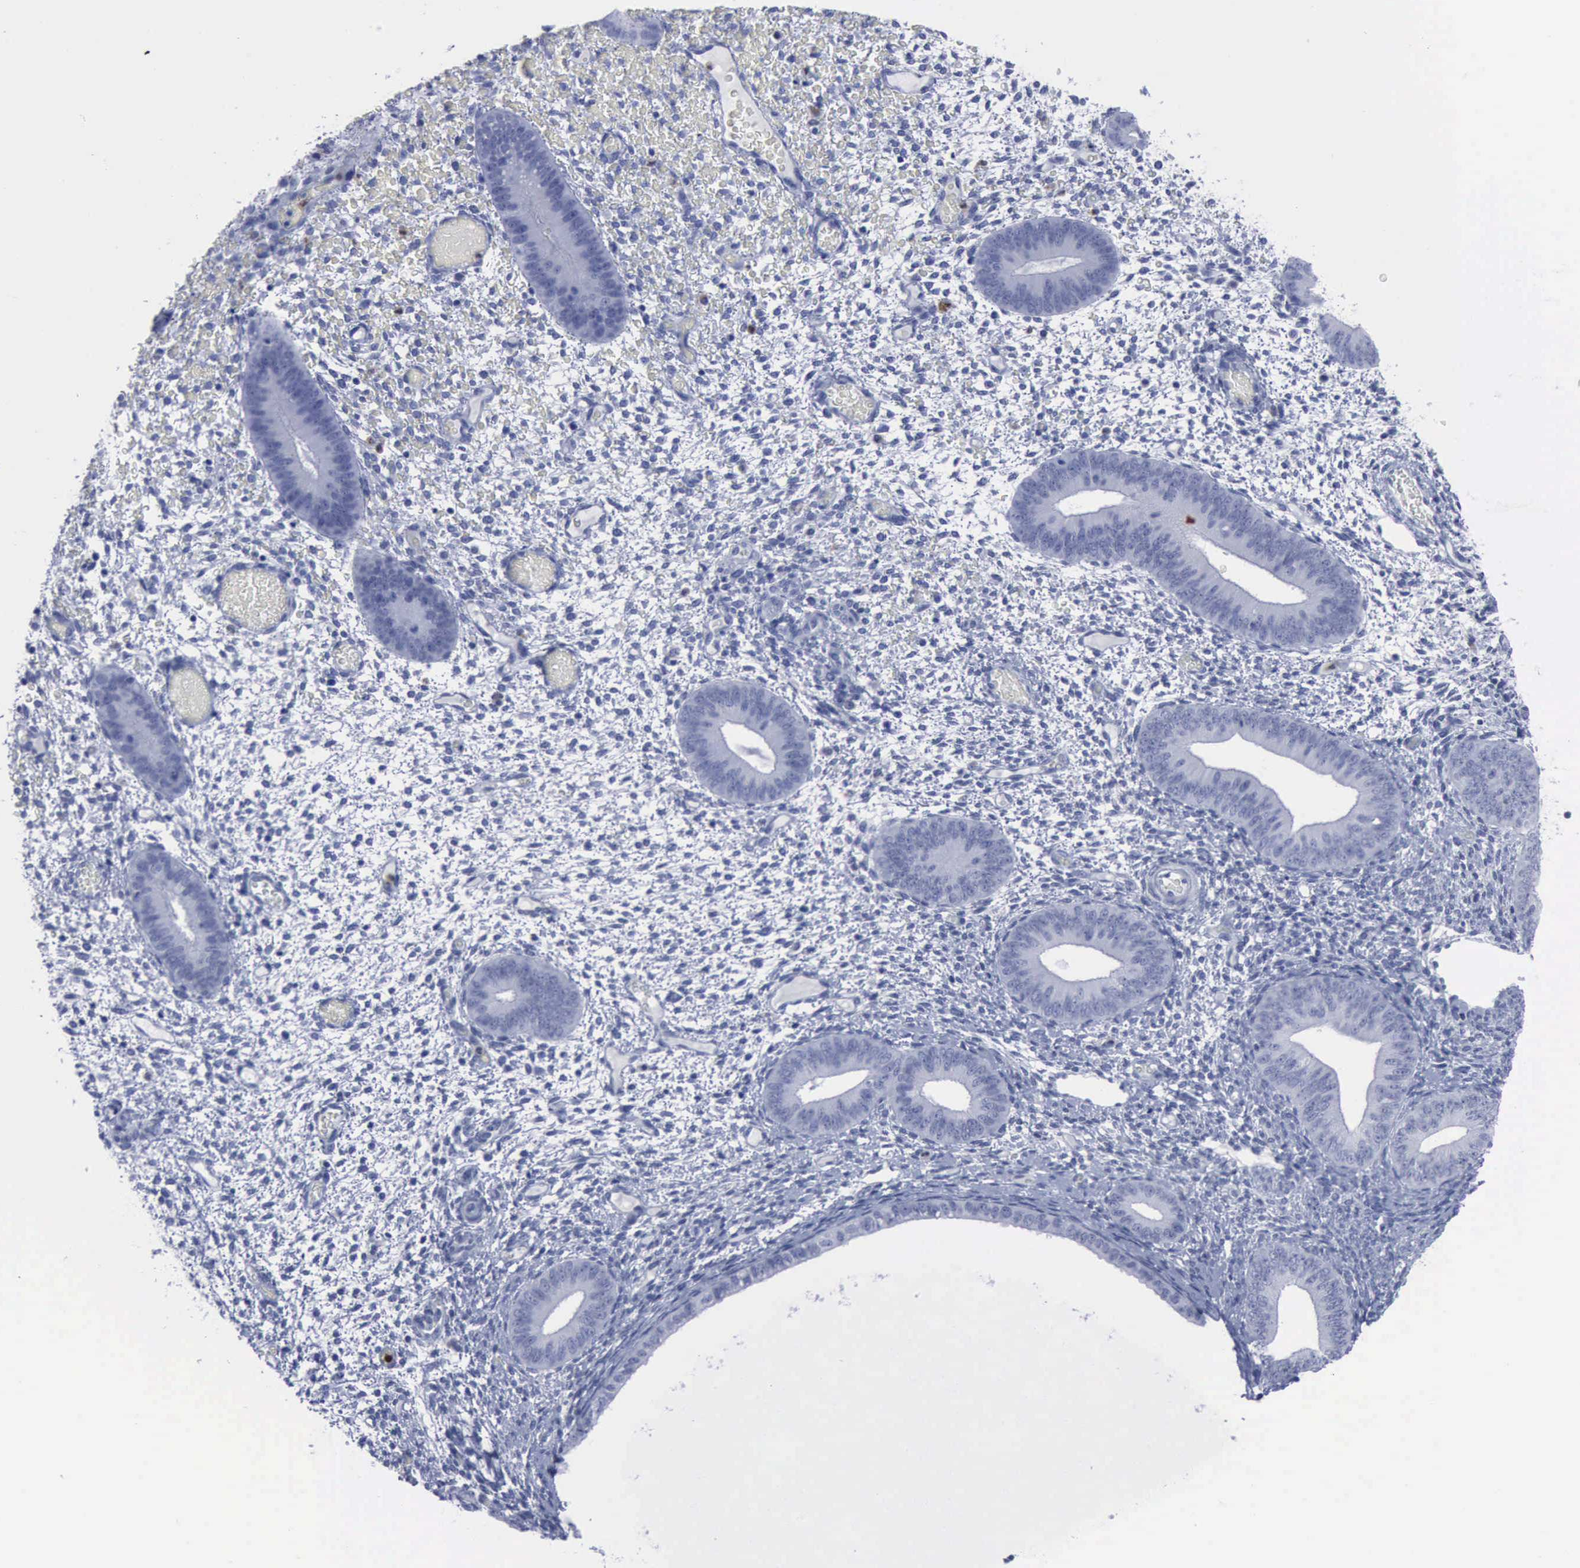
{"staining": {"intensity": "negative", "quantity": "none", "location": "none"}, "tissue": "endometrium", "cell_type": "Cells in endometrial stroma", "image_type": "normal", "snomed": [{"axis": "morphology", "description": "Normal tissue, NOS"}, {"axis": "topography", "description": "Endometrium"}], "caption": "Immunohistochemical staining of unremarkable human endometrium reveals no significant positivity in cells in endometrial stroma.", "gene": "CSTA", "patient": {"sex": "female", "age": 42}}